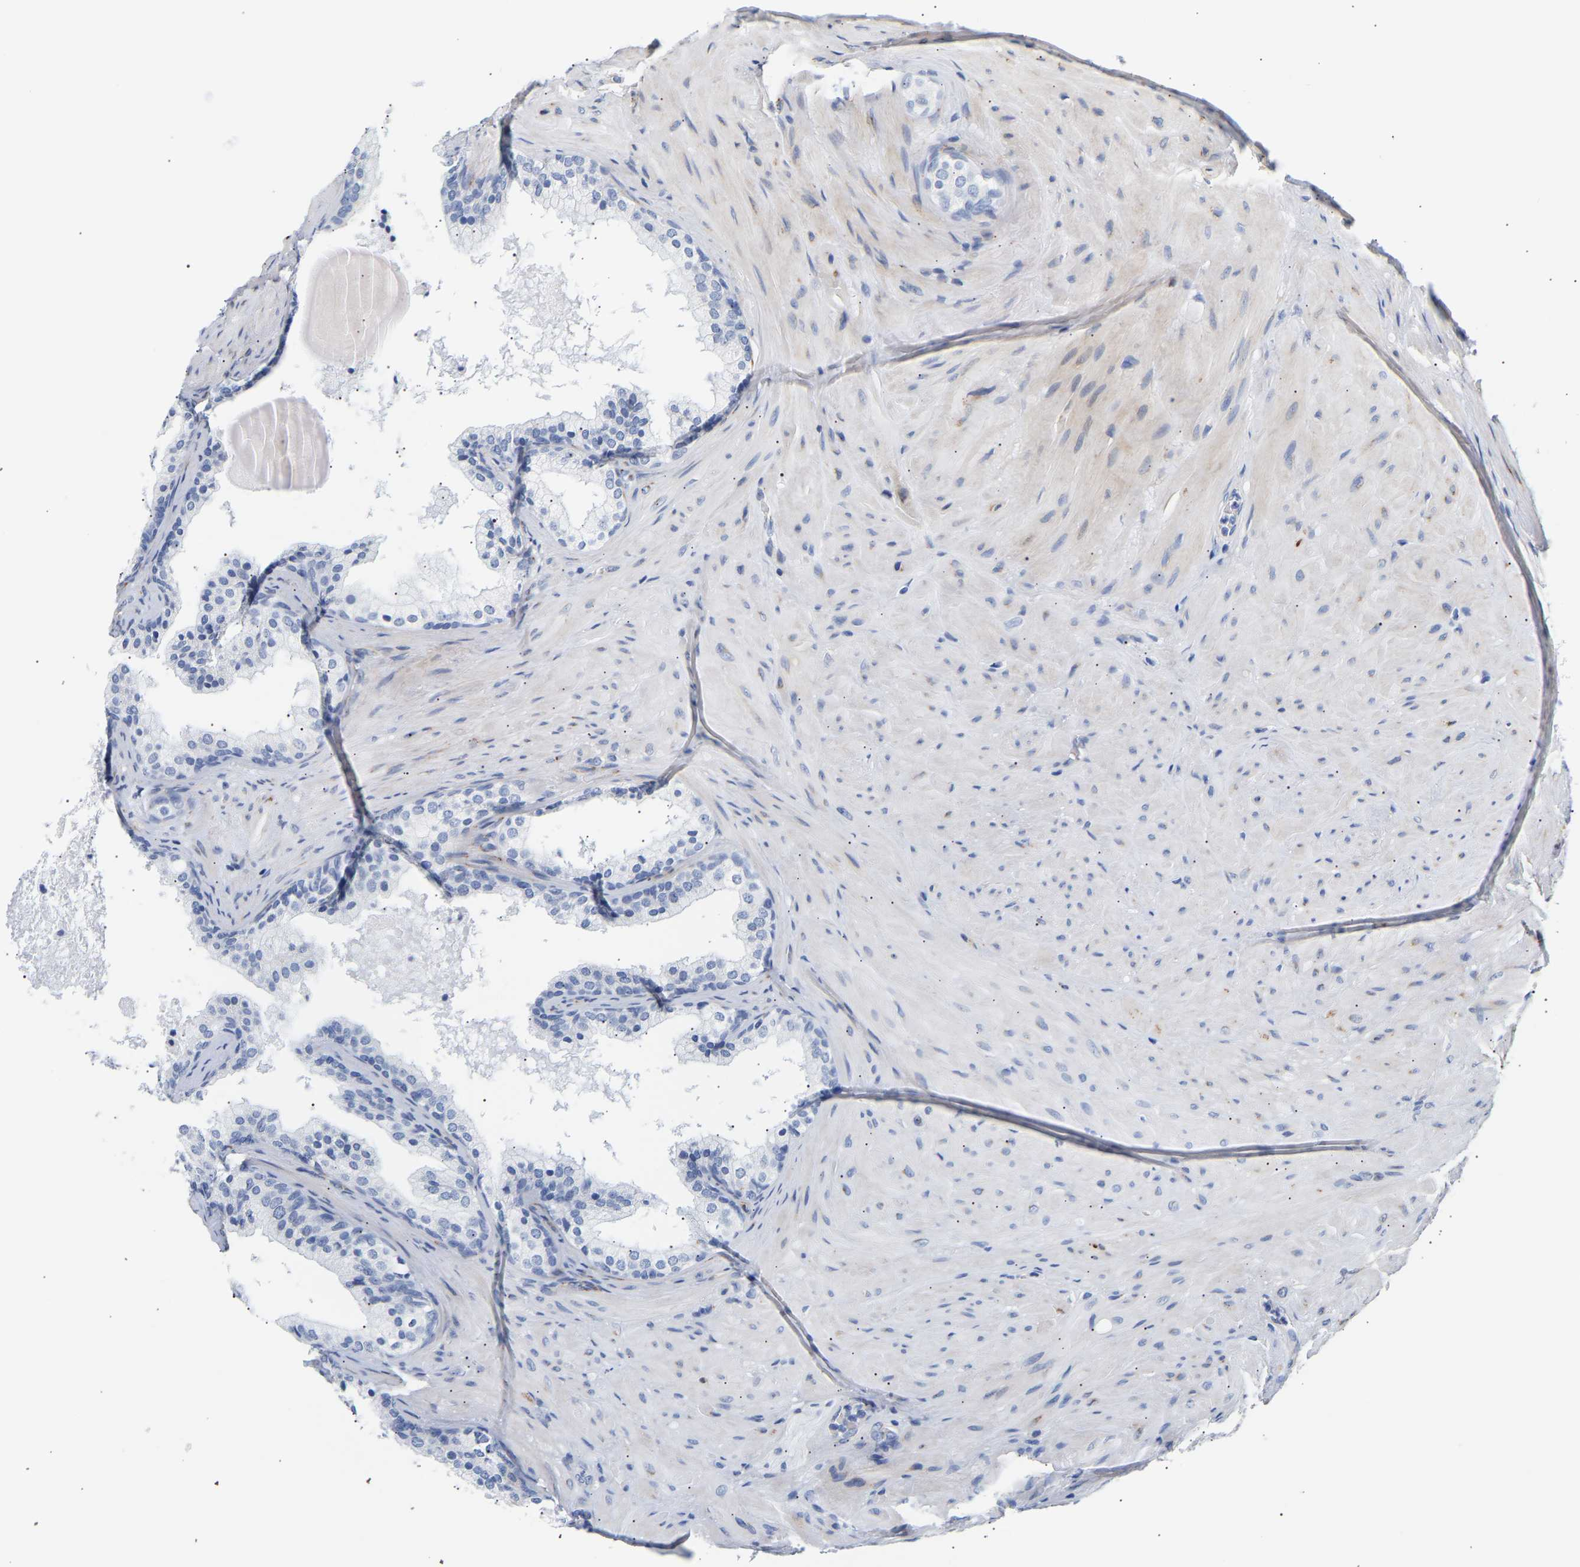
{"staining": {"intensity": "negative", "quantity": "none", "location": "none"}, "tissue": "prostate cancer", "cell_type": "Tumor cells", "image_type": "cancer", "snomed": [{"axis": "morphology", "description": "Adenocarcinoma, Low grade"}, {"axis": "topography", "description": "Prostate"}], "caption": "Tumor cells show no significant protein staining in prostate cancer.", "gene": "IGFBP7", "patient": {"sex": "male", "age": 69}}